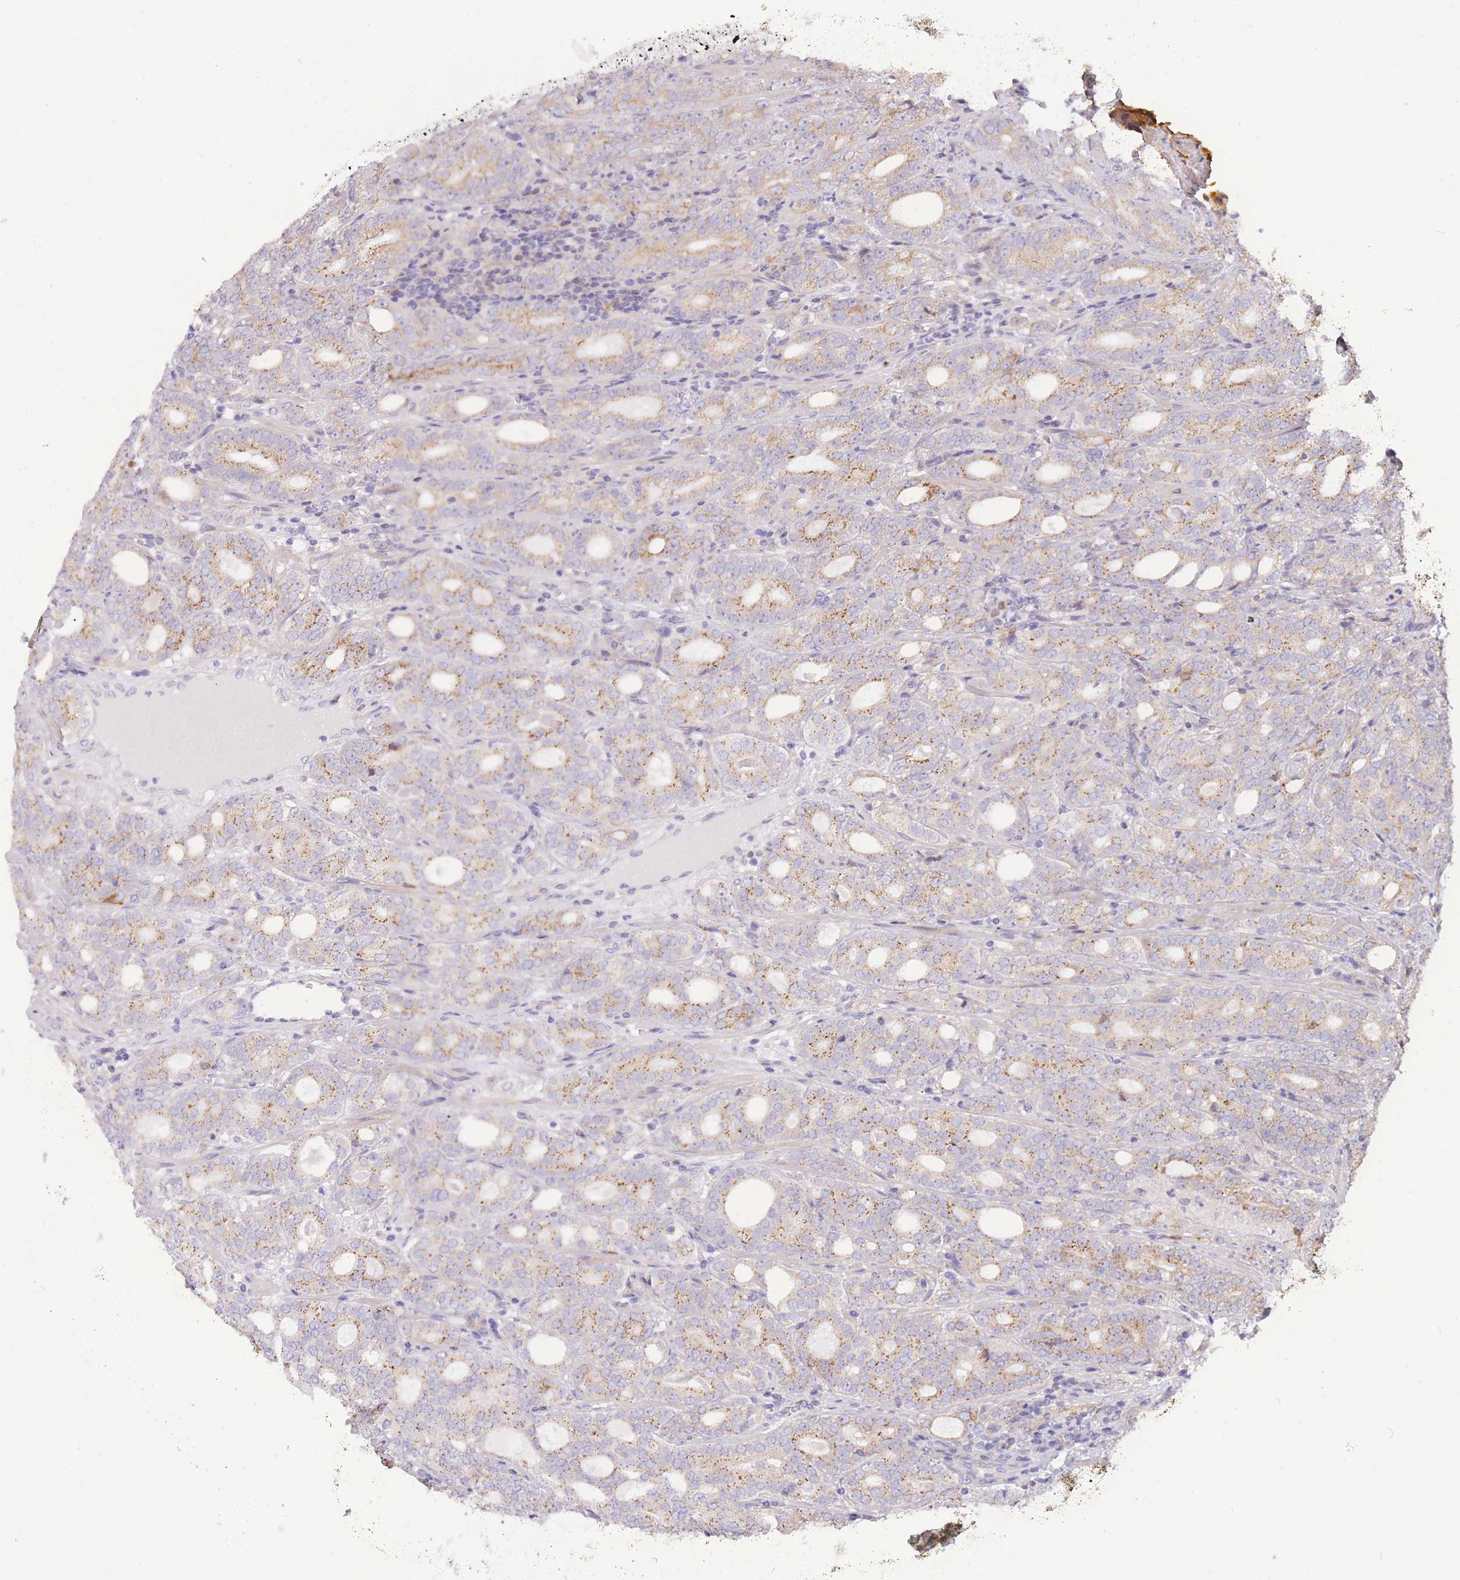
{"staining": {"intensity": "moderate", "quantity": "25%-75%", "location": "cytoplasmic/membranous"}, "tissue": "prostate cancer", "cell_type": "Tumor cells", "image_type": "cancer", "snomed": [{"axis": "morphology", "description": "Adenocarcinoma, High grade"}, {"axis": "topography", "description": "Prostate"}], "caption": "The micrograph reveals a brown stain indicating the presence of a protein in the cytoplasmic/membranous of tumor cells in prostate cancer (adenocarcinoma (high-grade)).", "gene": "TOPAZ1", "patient": {"sex": "male", "age": 64}}